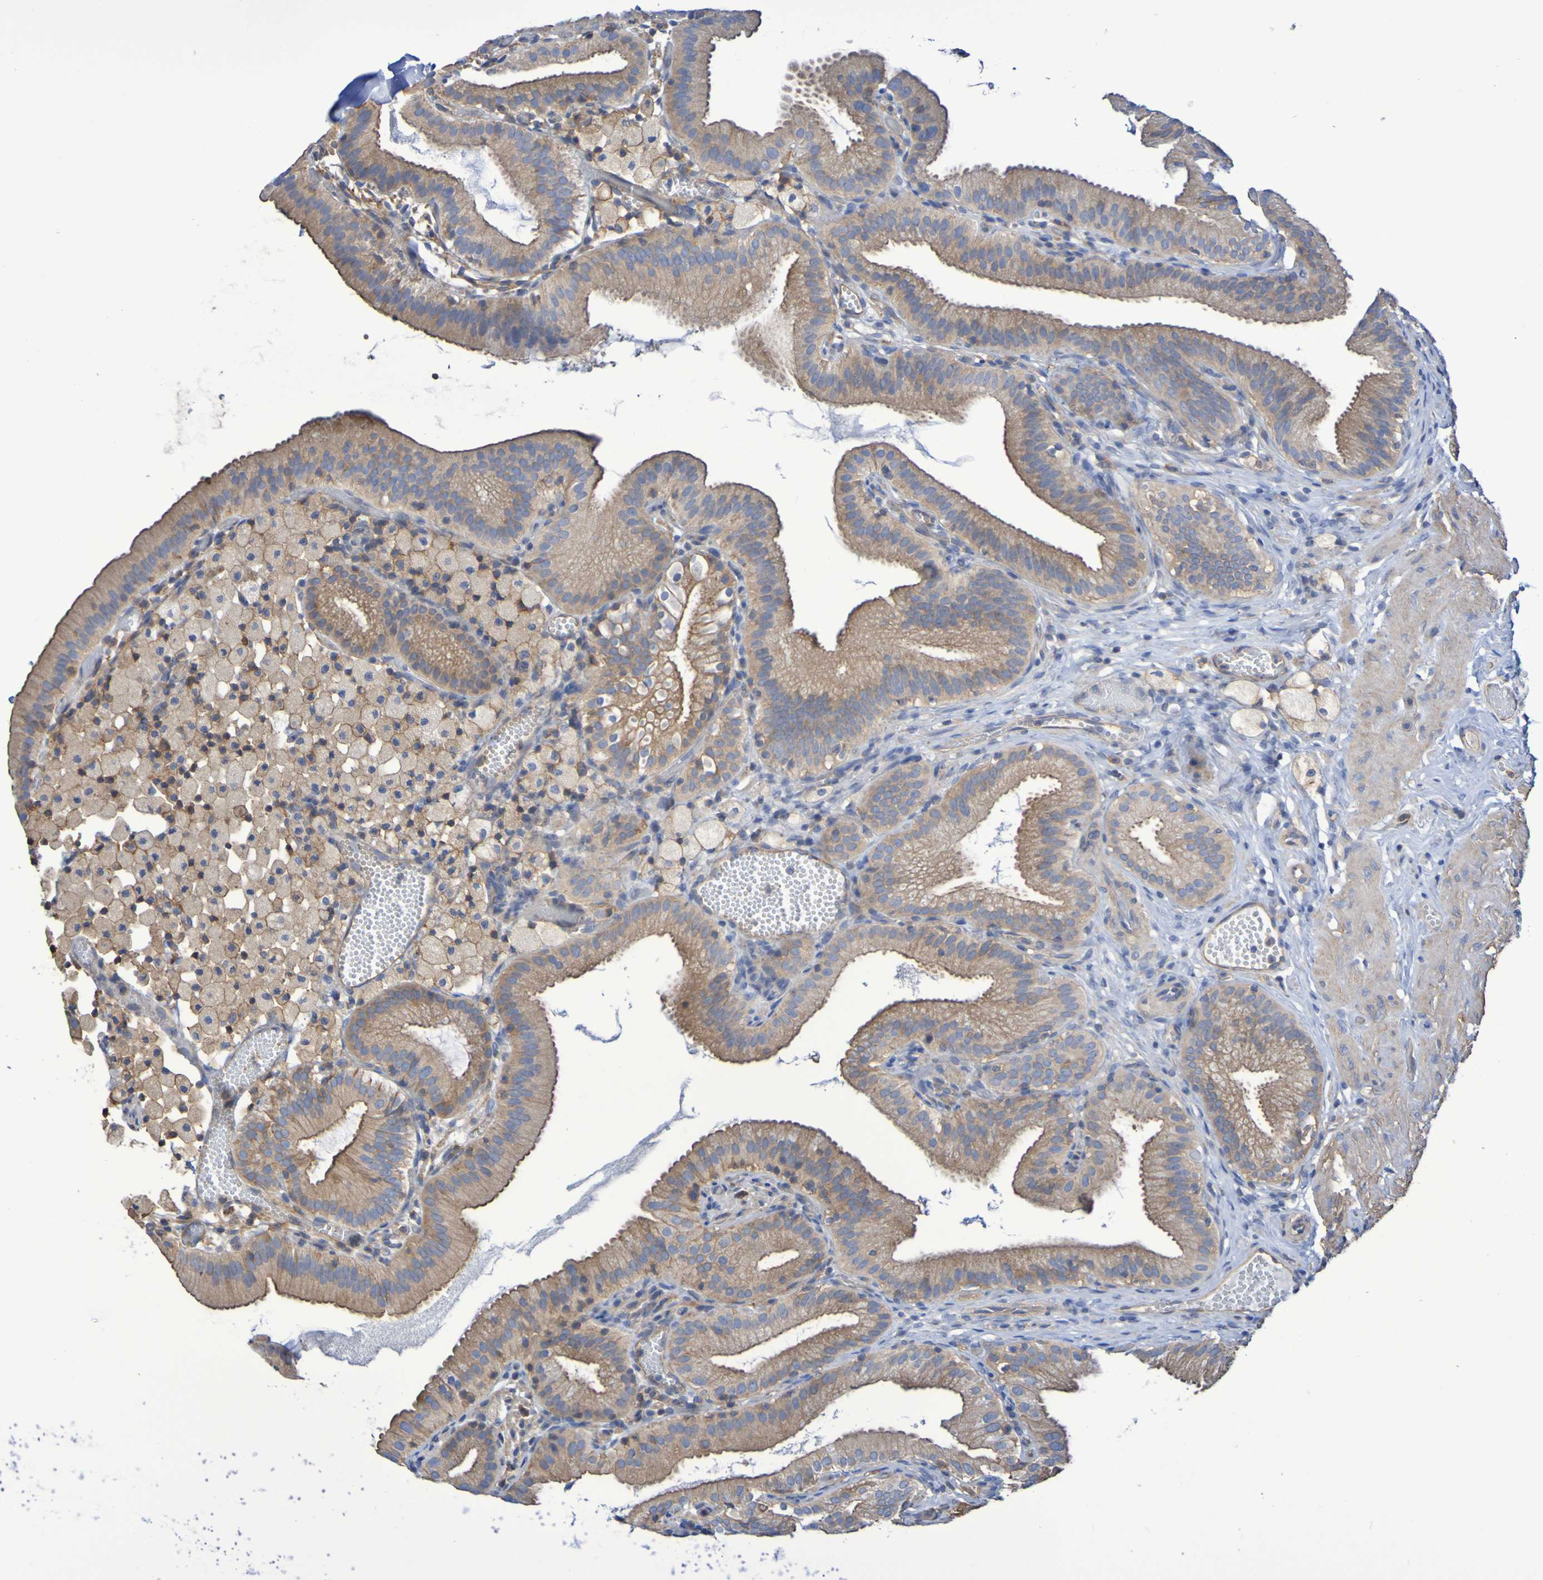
{"staining": {"intensity": "moderate", "quantity": ">75%", "location": "cytoplasmic/membranous"}, "tissue": "gallbladder", "cell_type": "Glandular cells", "image_type": "normal", "snomed": [{"axis": "morphology", "description": "Normal tissue, NOS"}, {"axis": "topography", "description": "Gallbladder"}], "caption": "Immunohistochemical staining of benign gallbladder reveals moderate cytoplasmic/membranous protein expression in approximately >75% of glandular cells.", "gene": "SYNJ1", "patient": {"sex": "male", "age": 54}}